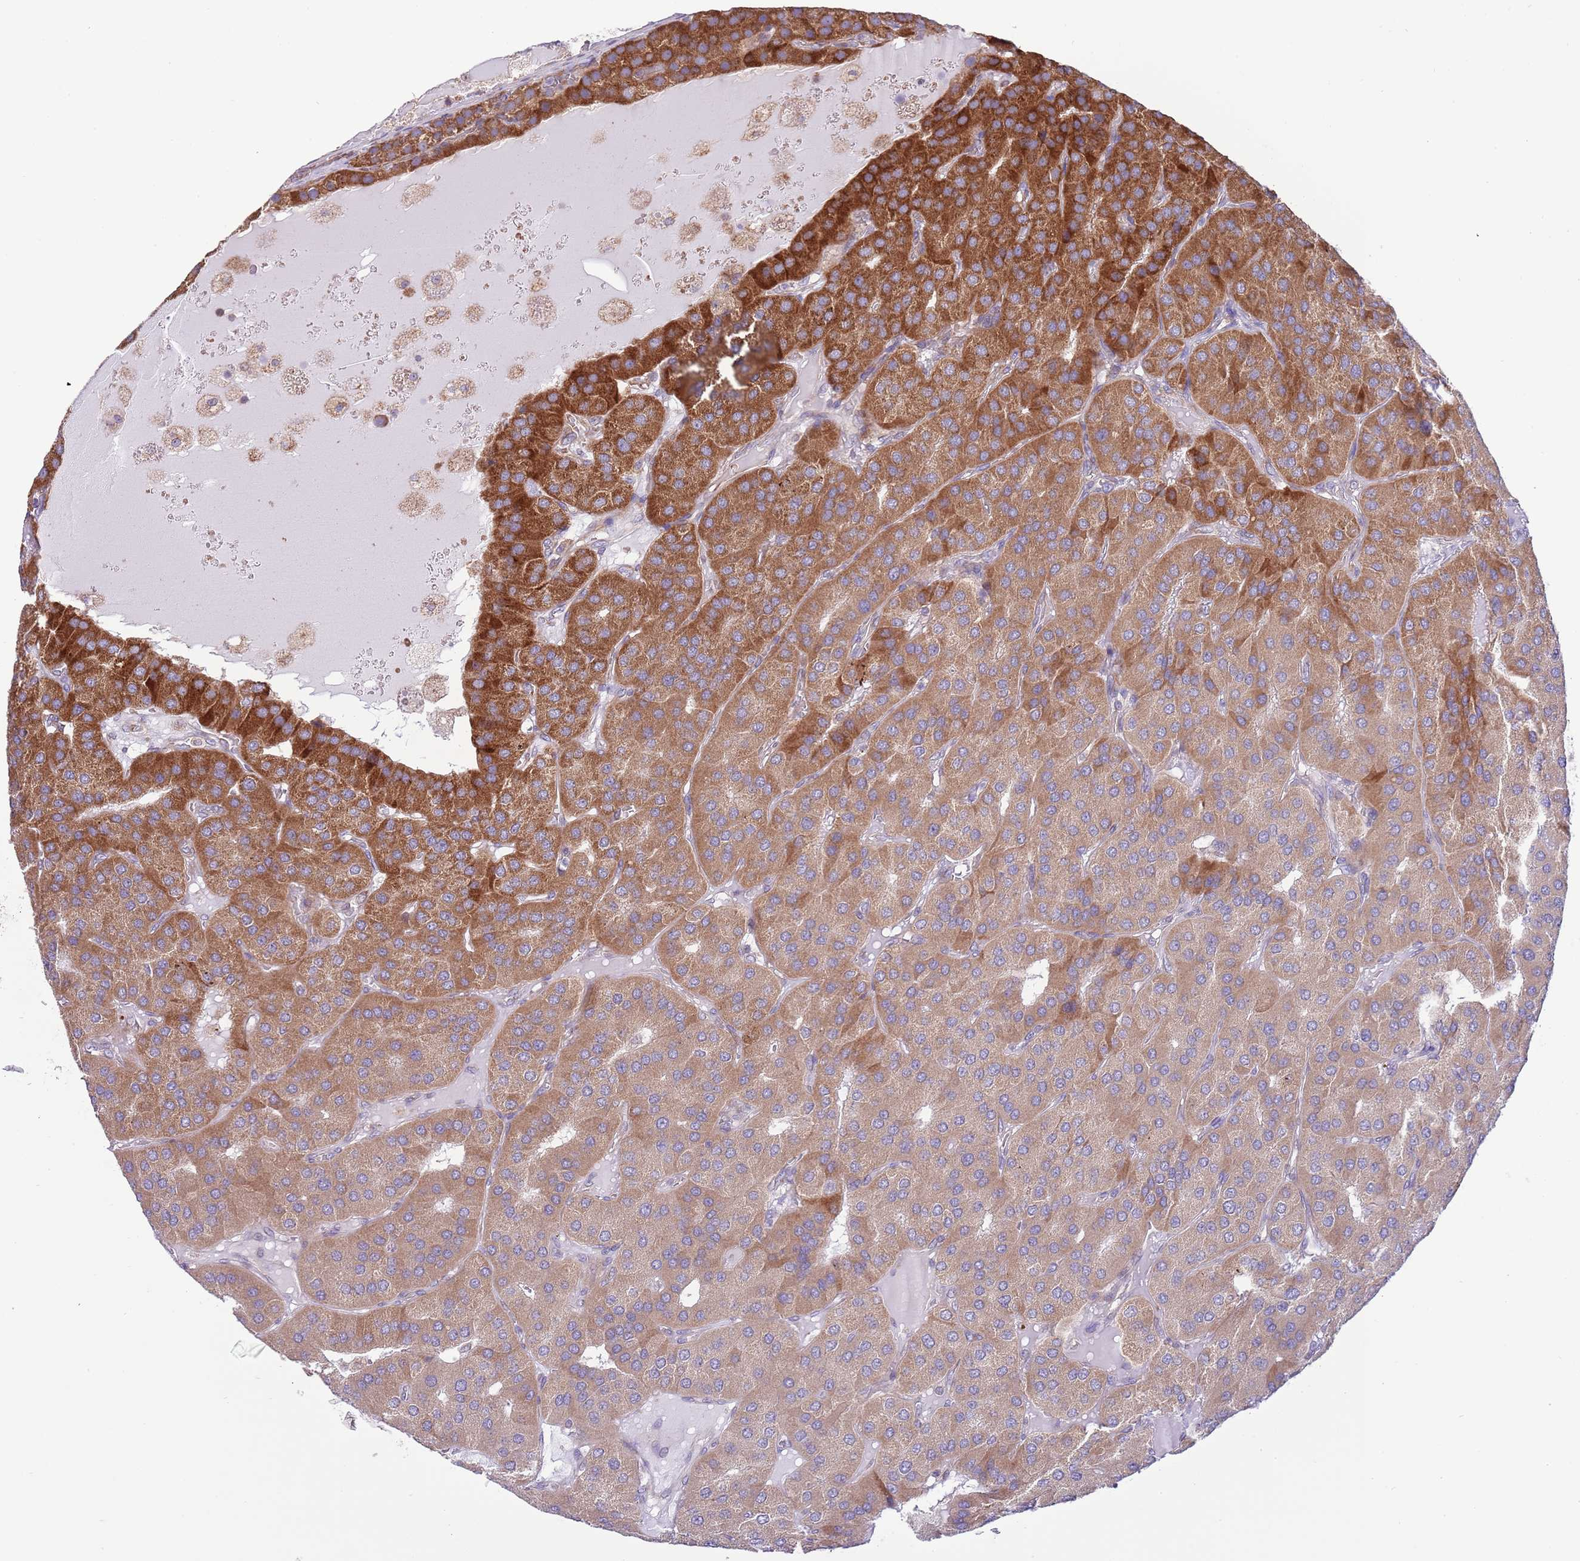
{"staining": {"intensity": "strong", "quantity": ">75%", "location": "cytoplasmic/membranous"}, "tissue": "parathyroid gland", "cell_type": "Glandular cells", "image_type": "normal", "snomed": [{"axis": "morphology", "description": "Normal tissue, NOS"}, {"axis": "morphology", "description": "Adenoma, NOS"}, {"axis": "topography", "description": "Parathyroid gland"}], "caption": "Protein expression analysis of normal parathyroid gland exhibits strong cytoplasmic/membranous positivity in approximately >75% of glandular cells. The protein of interest is shown in brown color, while the nuclei are stained blue.", "gene": "DAND5", "patient": {"sex": "female", "age": 86}}